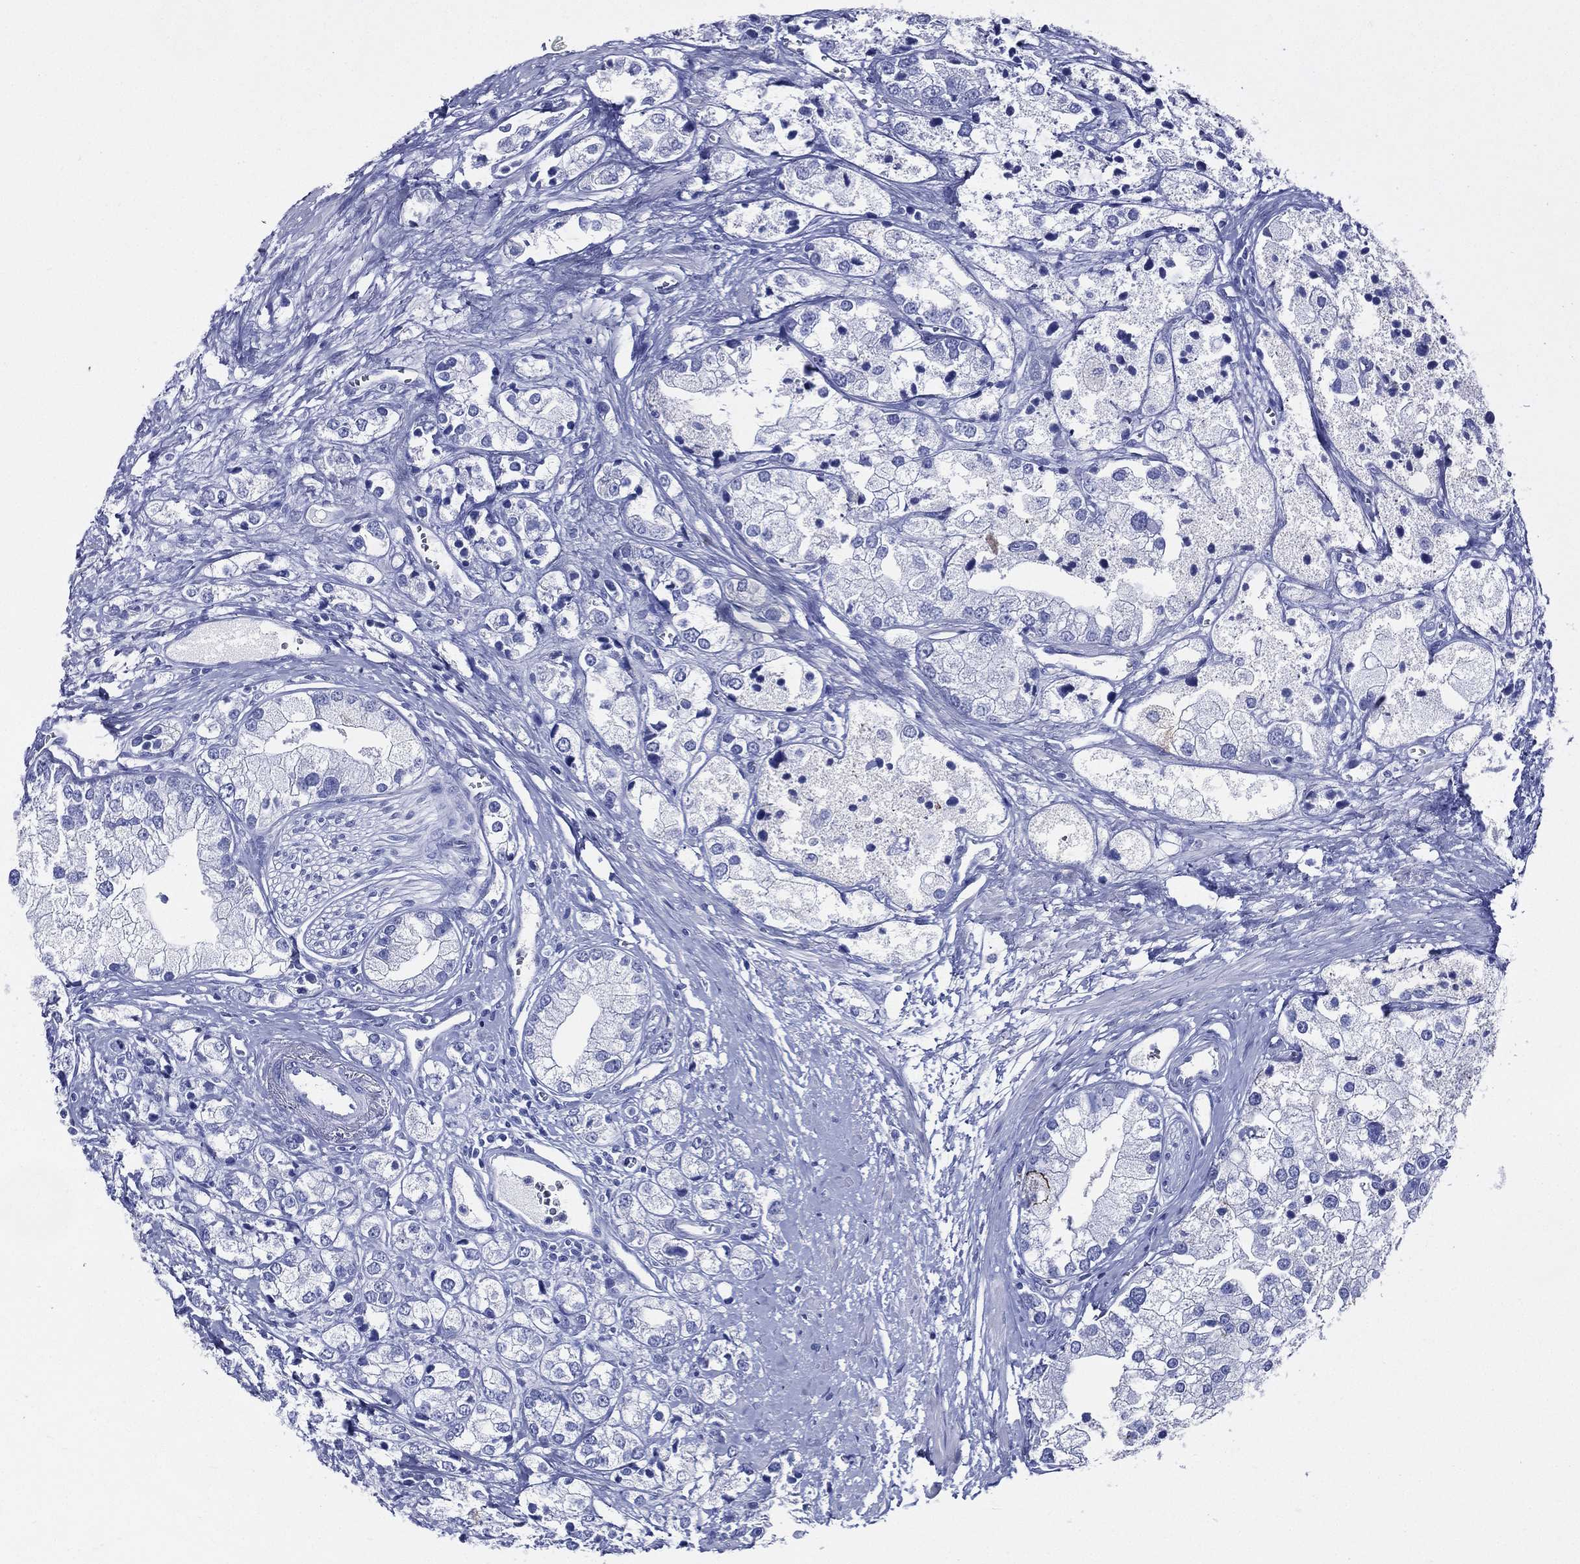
{"staining": {"intensity": "negative", "quantity": "none", "location": "none"}, "tissue": "prostate cancer", "cell_type": "Tumor cells", "image_type": "cancer", "snomed": [{"axis": "morphology", "description": "Adenocarcinoma, NOS"}, {"axis": "topography", "description": "Prostate and seminal vesicle, NOS"}, {"axis": "topography", "description": "Prostate"}], "caption": "This is an immunohistochemistry image of prostate adenocarcinoma. There is no staining in tumor cells.", "gene": "ACE2", "patient": {"sex": "male", "age": 79}}